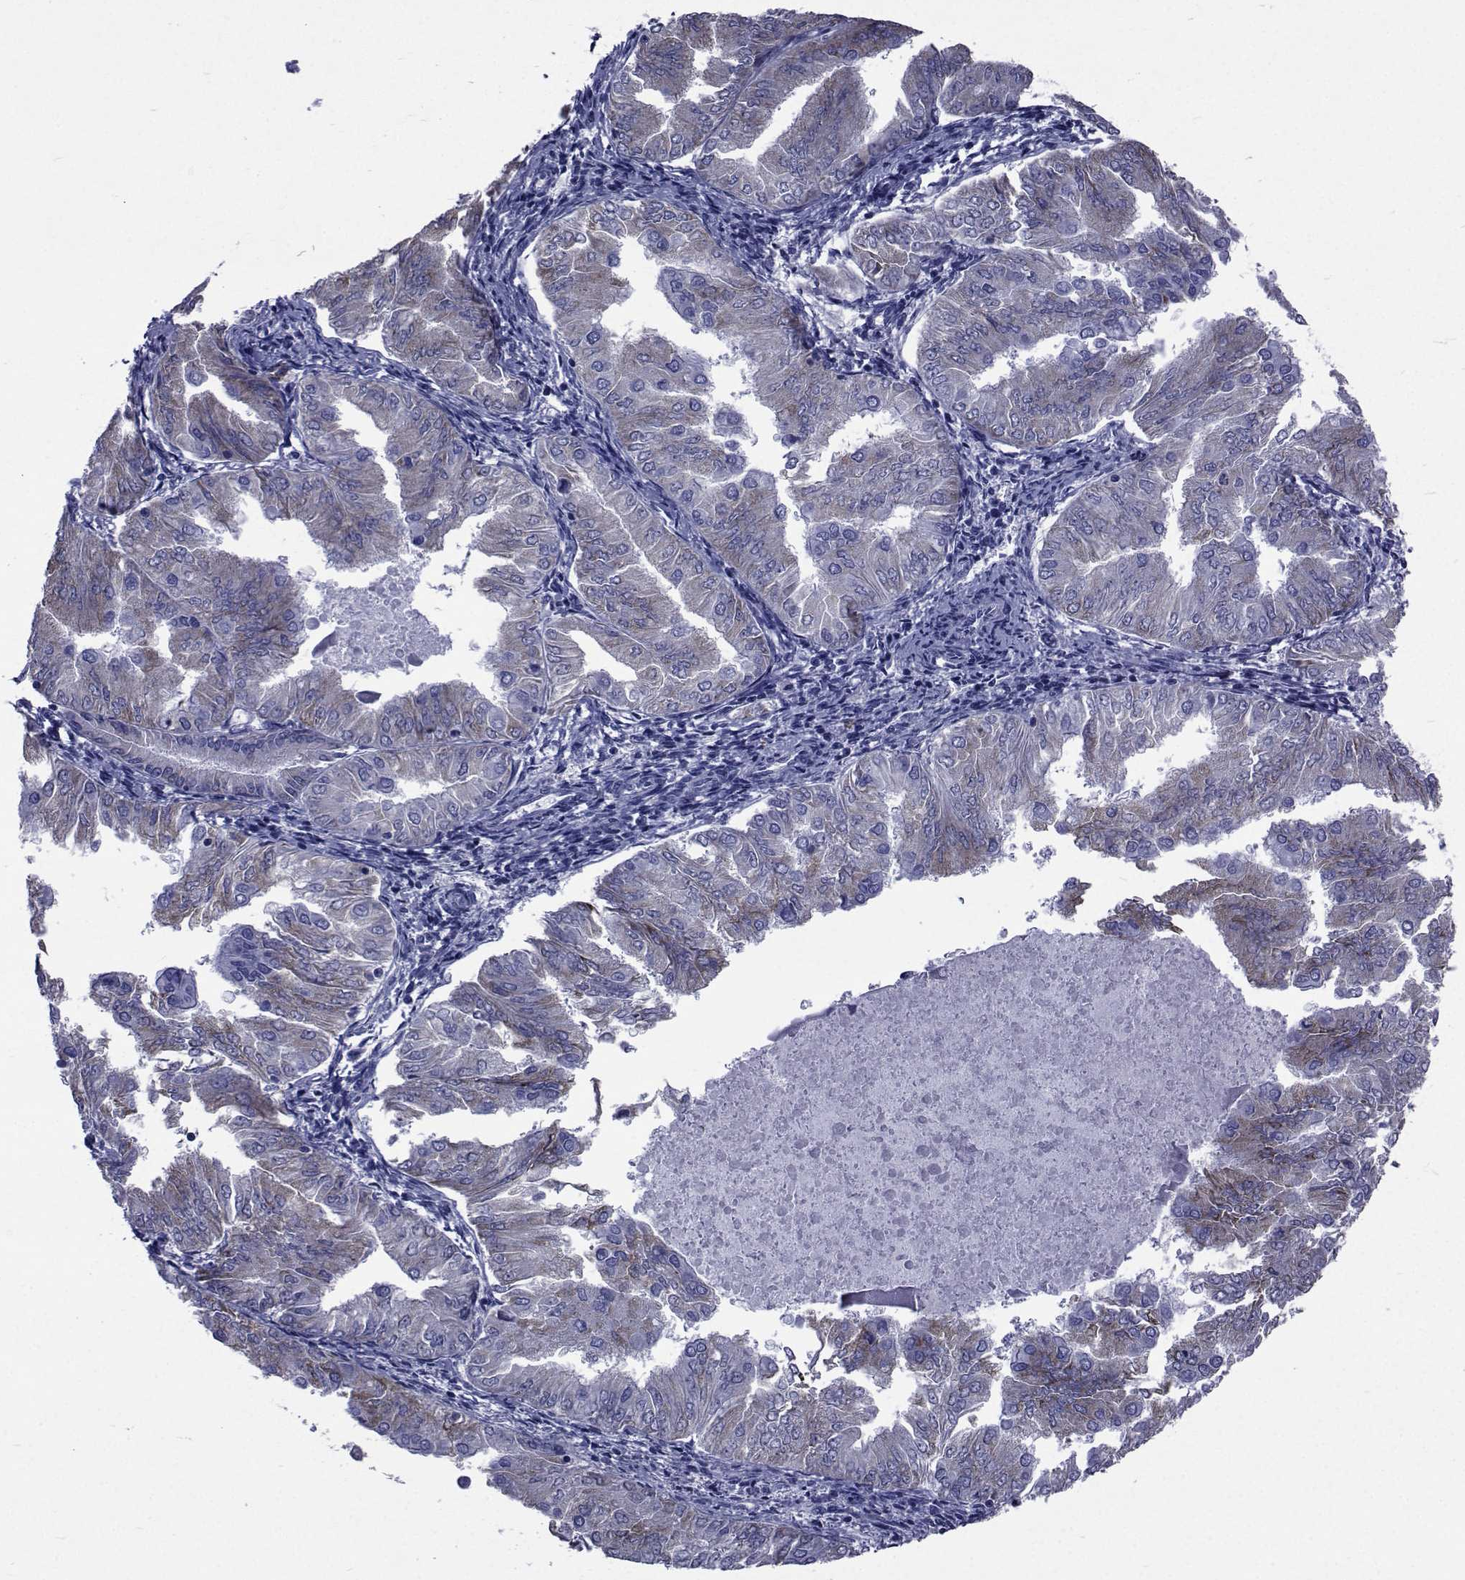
{"staining": {"intensity": "weak", "quantity": "<25%", "location": "cytoplasmic/membranous"}, "tissue": "endometrial cancer", "cell_type": "Tumor cells", "image_type": "cancer", "snomed": [{"axis": "morphology", "description": "Adenocarcinoma, NOS"}, {"axis": "topography", "description": "Endometrium"}], "caption": "High power microscopy image of an IHC photomicrograph of adenocarcinoma (endometrial), revealing no significant positivity in tumor cells.", "gene": "ROPN1", "patient": {"sex": "female", "age": 53}}